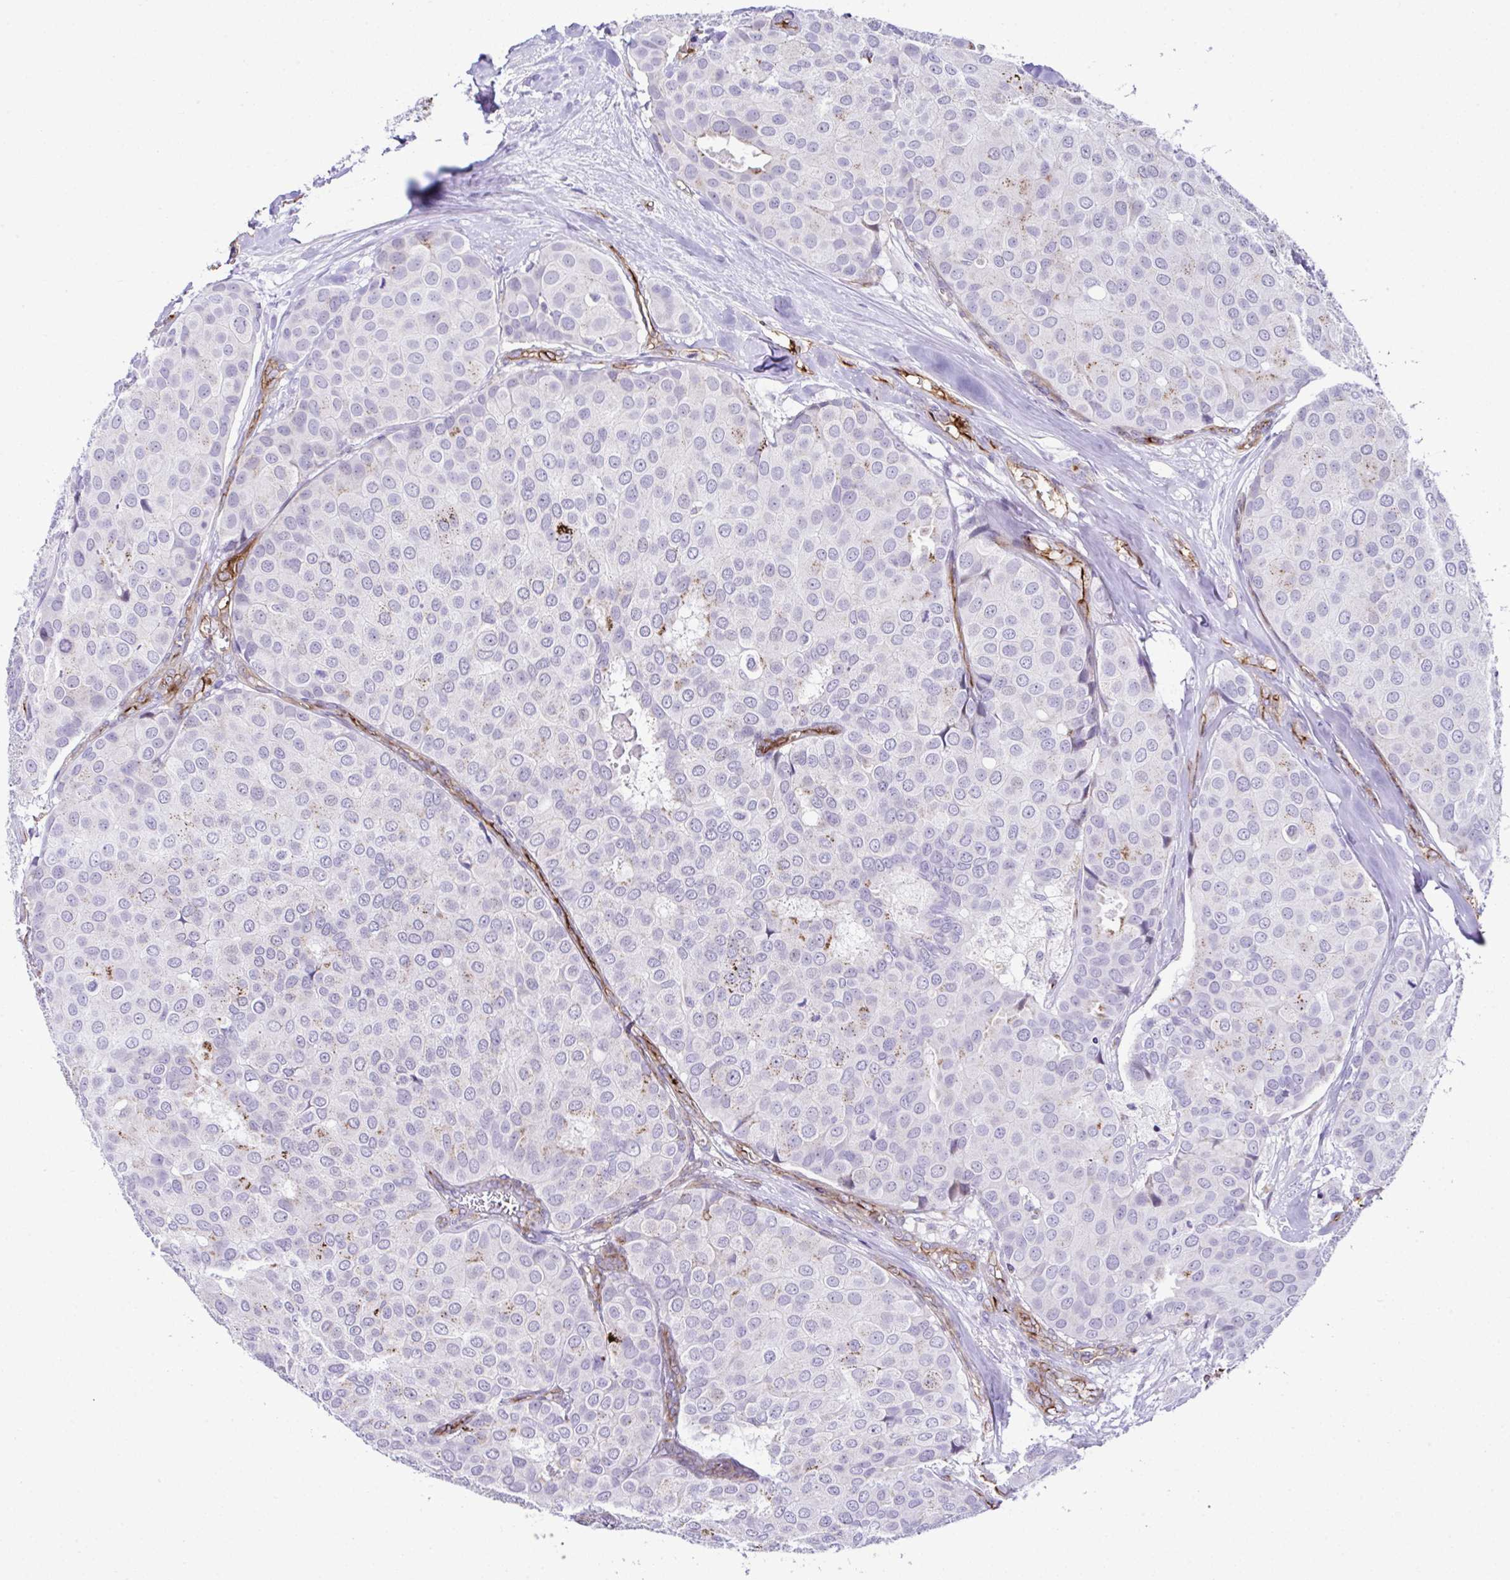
{"staining": {"intensity": "negative", "quantity": "none", "location": "none"}, "tissue": "breast cancer", "cell_type": "Tumor cells", "image_type": "cancer", "snomed": [{"axis": "morphology", "description": "Duct carcinoma"}, {"axis": "topography", "description": "Breast"}], "caption": "Tumor cells show no significant protein staining in breast cancer (intraductal carcinoma).", "gene": "FBXO34", "patient": {"sex": "female", "age": 70}}